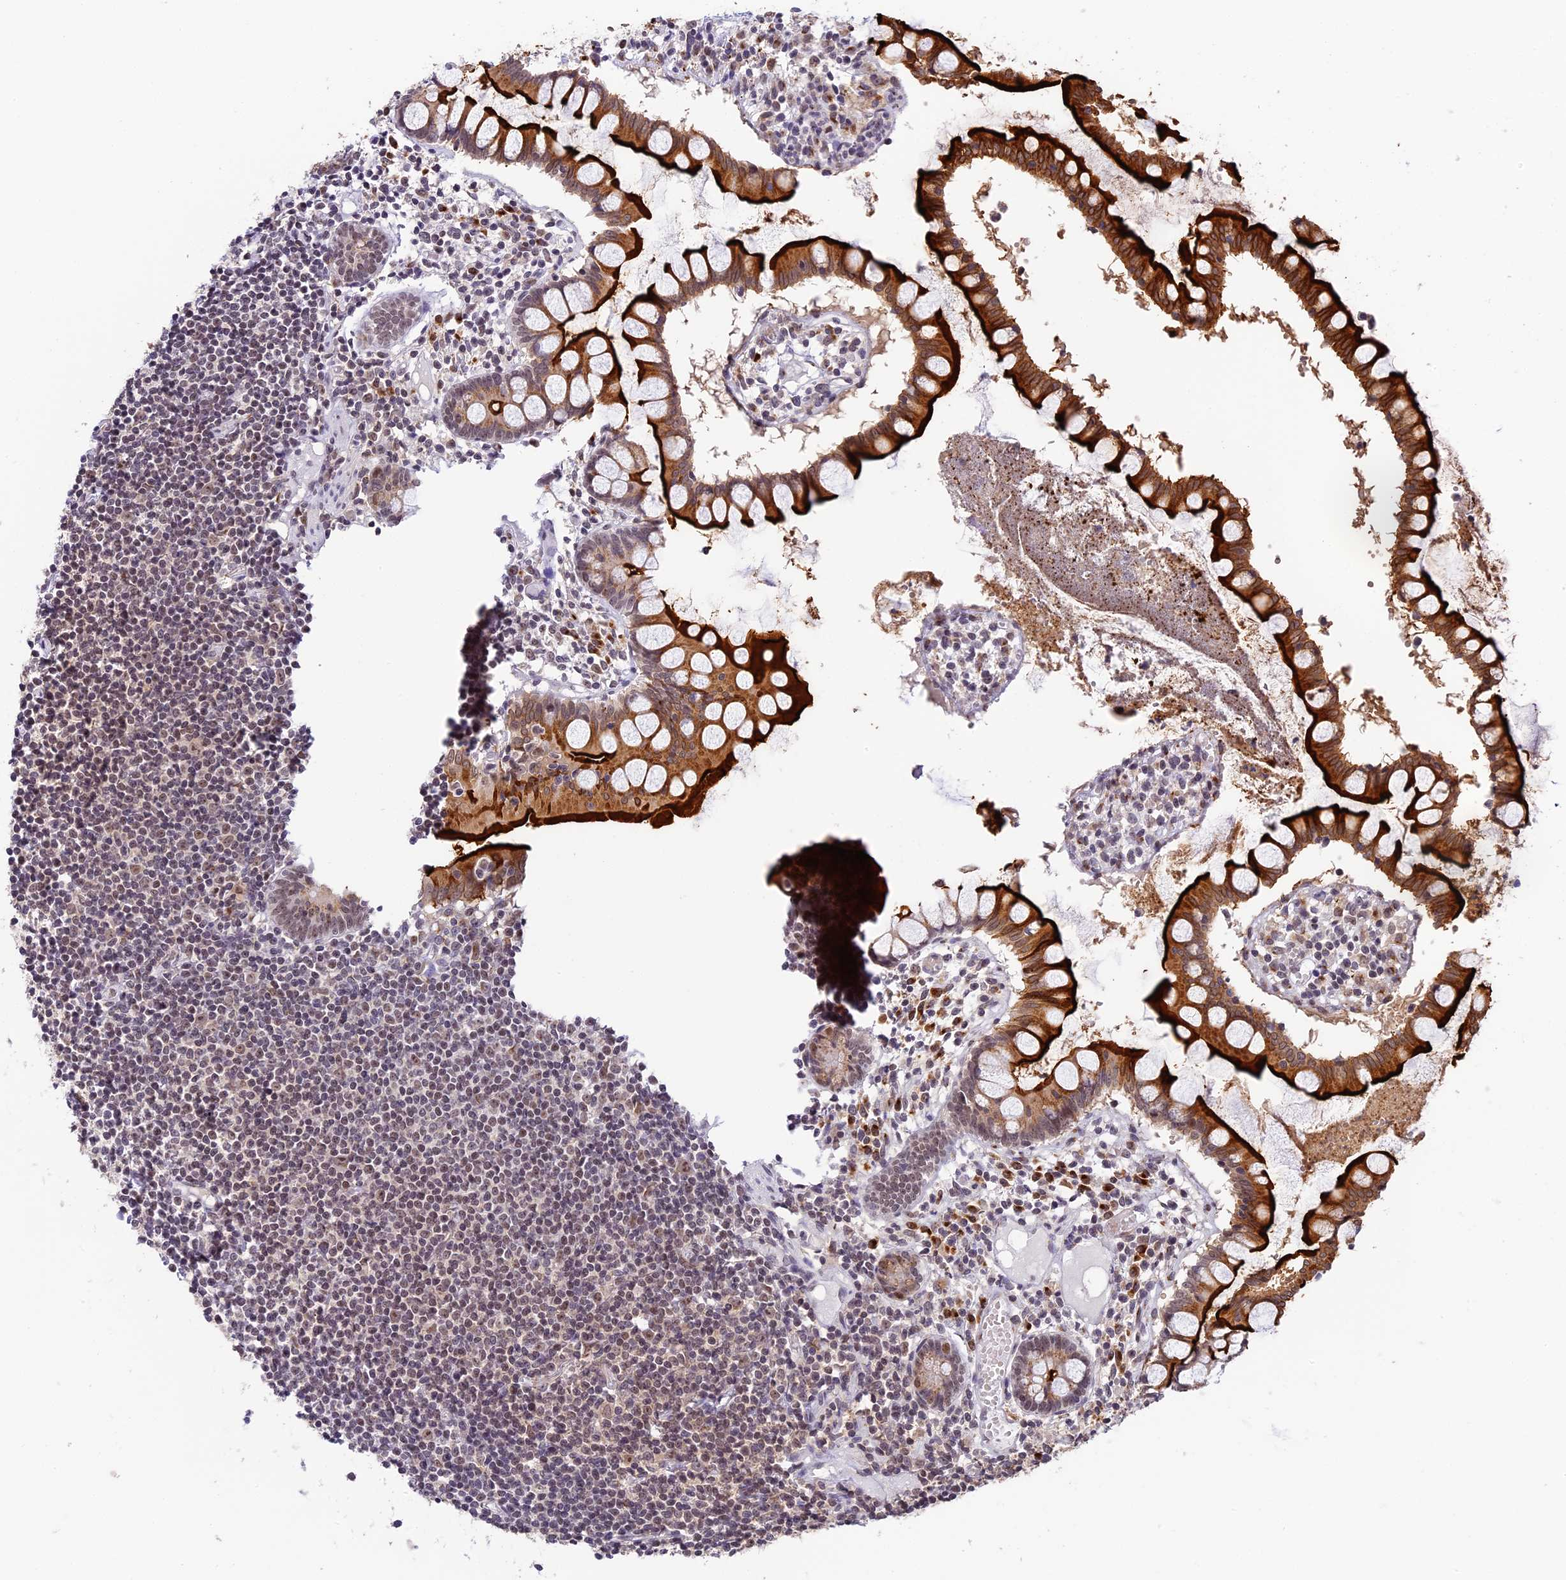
{"staining": {"intensity": "negative", "quantity": "none", "location": "none"}, "tissue": "colon", "cell_type": "Endothelial cells", "image_type": "normal", "snomed": [{"axis": "morphology", "description": "Normal tissue, NOS"}, {"axis": "morphology", "description": "Adenocarcinoma, NOS"}, {"axis": "topography", "description": "Colon"}], "caption": "Endothelial cells show no significant positivity in normal colon. The staining was performed using DAB (3,3'-diaminobenzidine) to visualize the protein expression in brown, while the nuclei were stained in blue with hematoxylin (Magnification: 20x).", "gene": "HEATR5B", "patient": {"sex": "female", "age": 55}}